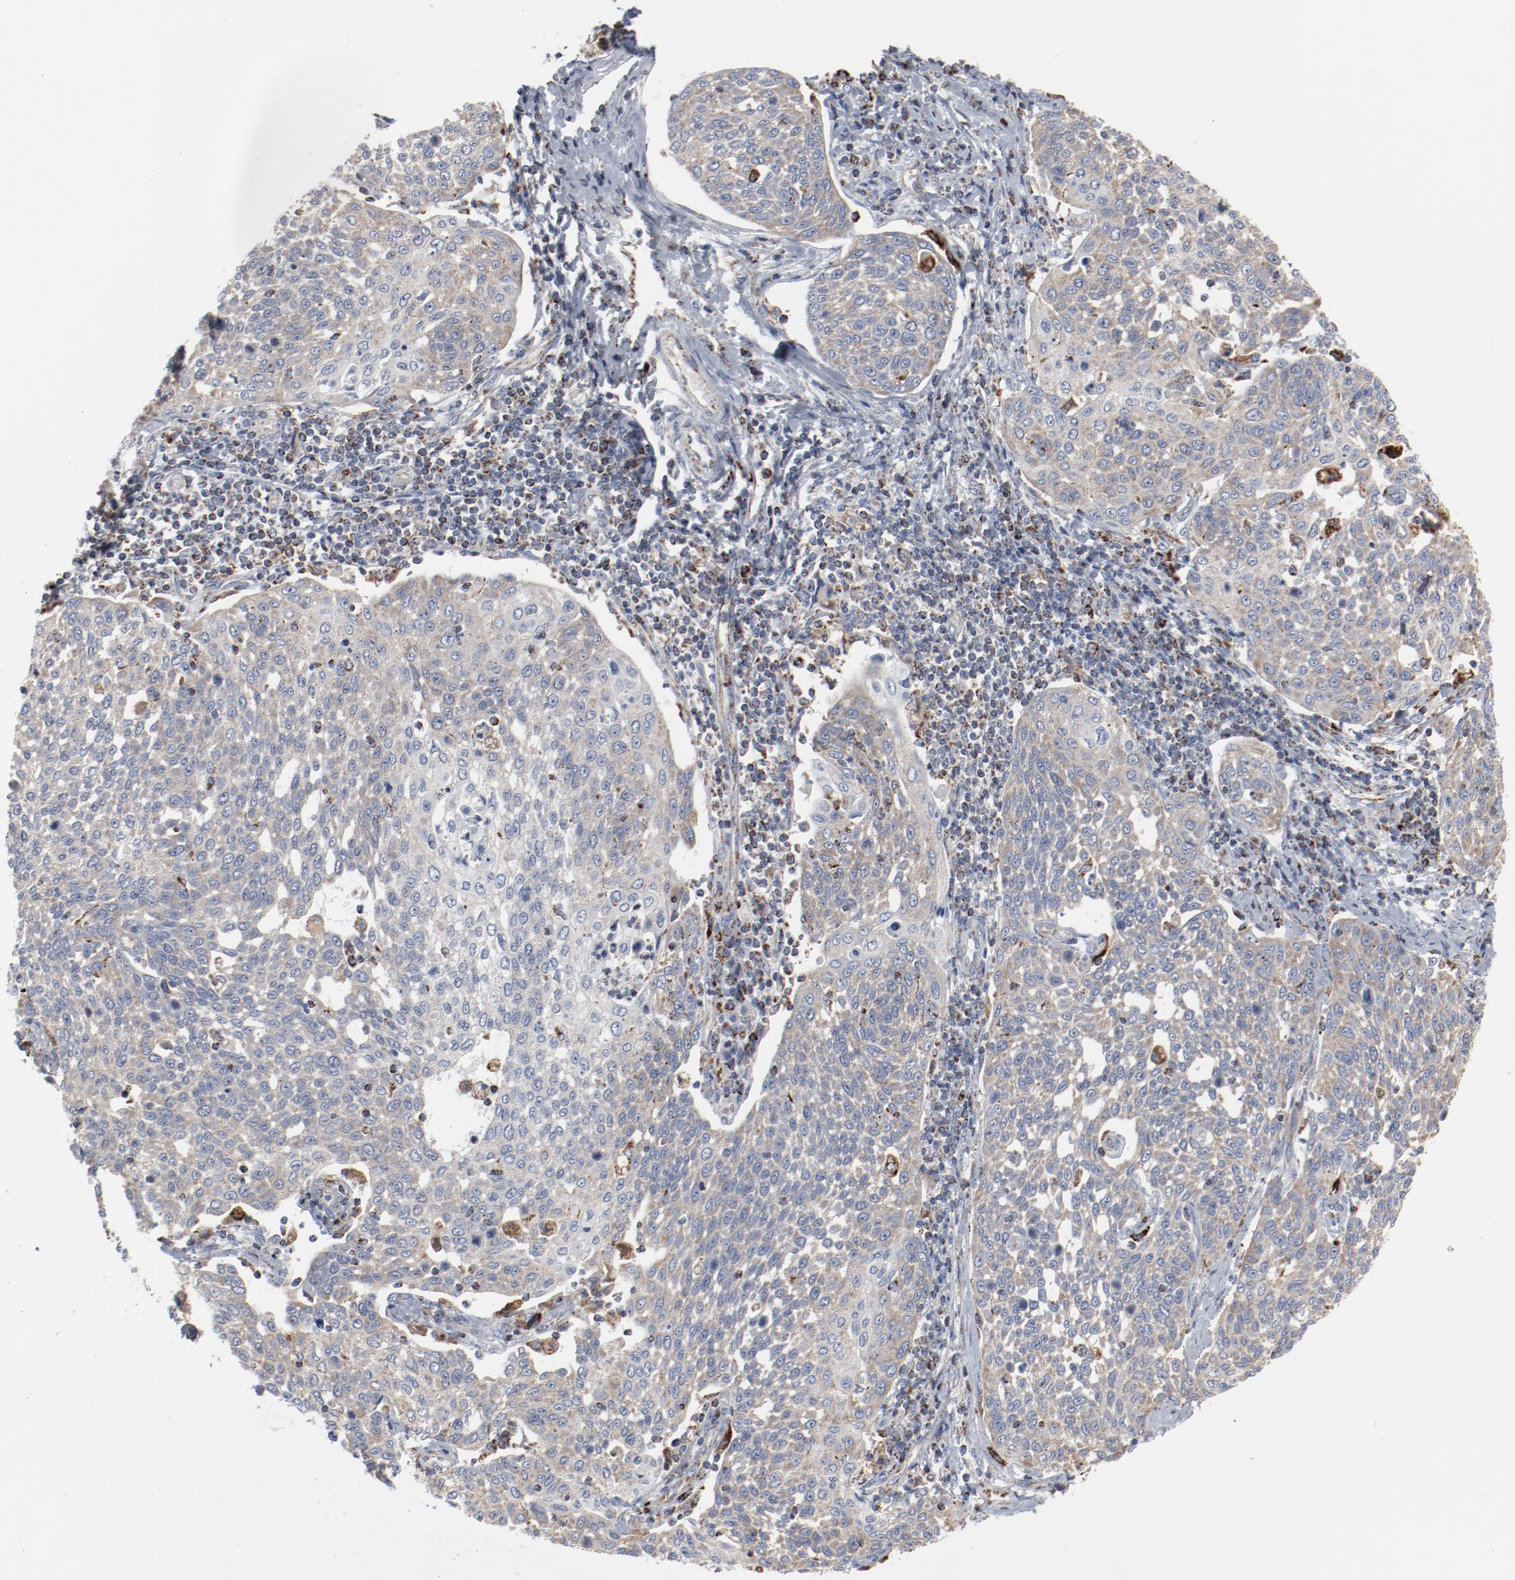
{"staining": {"intensity": "weak", "quantity": ">75%", "location": "cytoplasmic/membranous"}, "tissue": "cervical cancer", "cell_type": "Tumor cells", "image_type": "cancer", "snomed": [{"axis": "morphology", "description": "Squamous cell carcinoma, NOS"}, {"axis": "topography", "description": "Cervix"}], "caption": "The photomicrograph reveals immunohistochemical staining of cervical cancer. There is weak cytoplasmic/membranous staining is seen in approximately >75% of tumor cells. Using DAB (brown) and hematoxylin (blue) stains, captured at high magnification using brightfield microscopy.", "gene": "SETD3", "patient": {"sex": "female", "age": 34}}